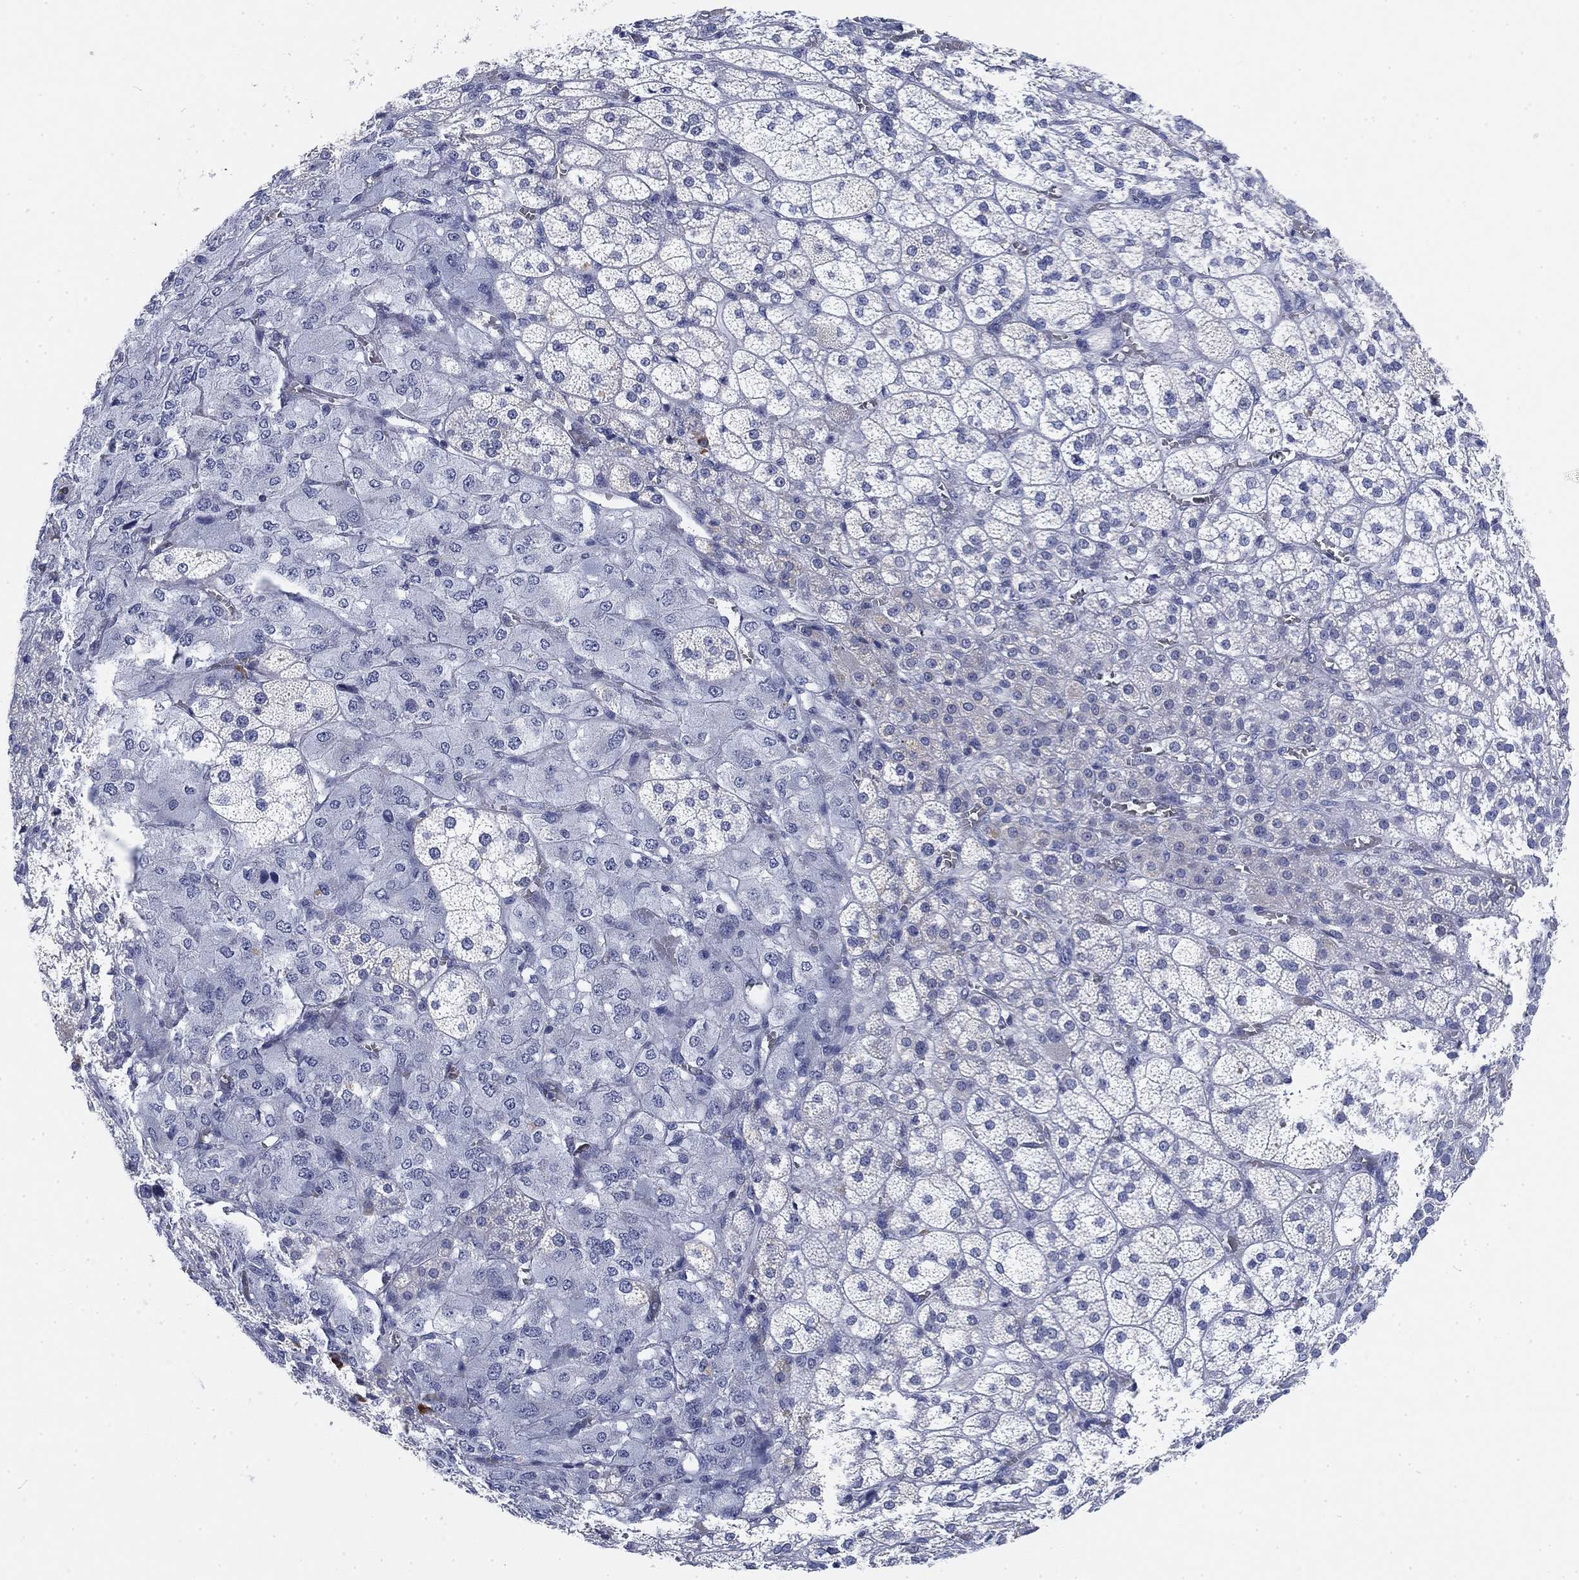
{"staining": {"intensity": "negative", "quantity": "none", "location": "none"}, "tissue": "adrenal gland", "cell_type": "Glandular cells", "image_type": "normal", "snomed": [{"axis": "morphology", "description": "Normal tissue, NOS"}, {"axis": "topography", "description": "Adrenal gland"}], "caption": "Immunohistochemistry of unremarkable human adrenal gland demonstrates no staining in glandular cells. (DAB IHC with hematoxylin counter stain).", "gene": "FYB1", "patient": {"sex": "female", "age": 60}}